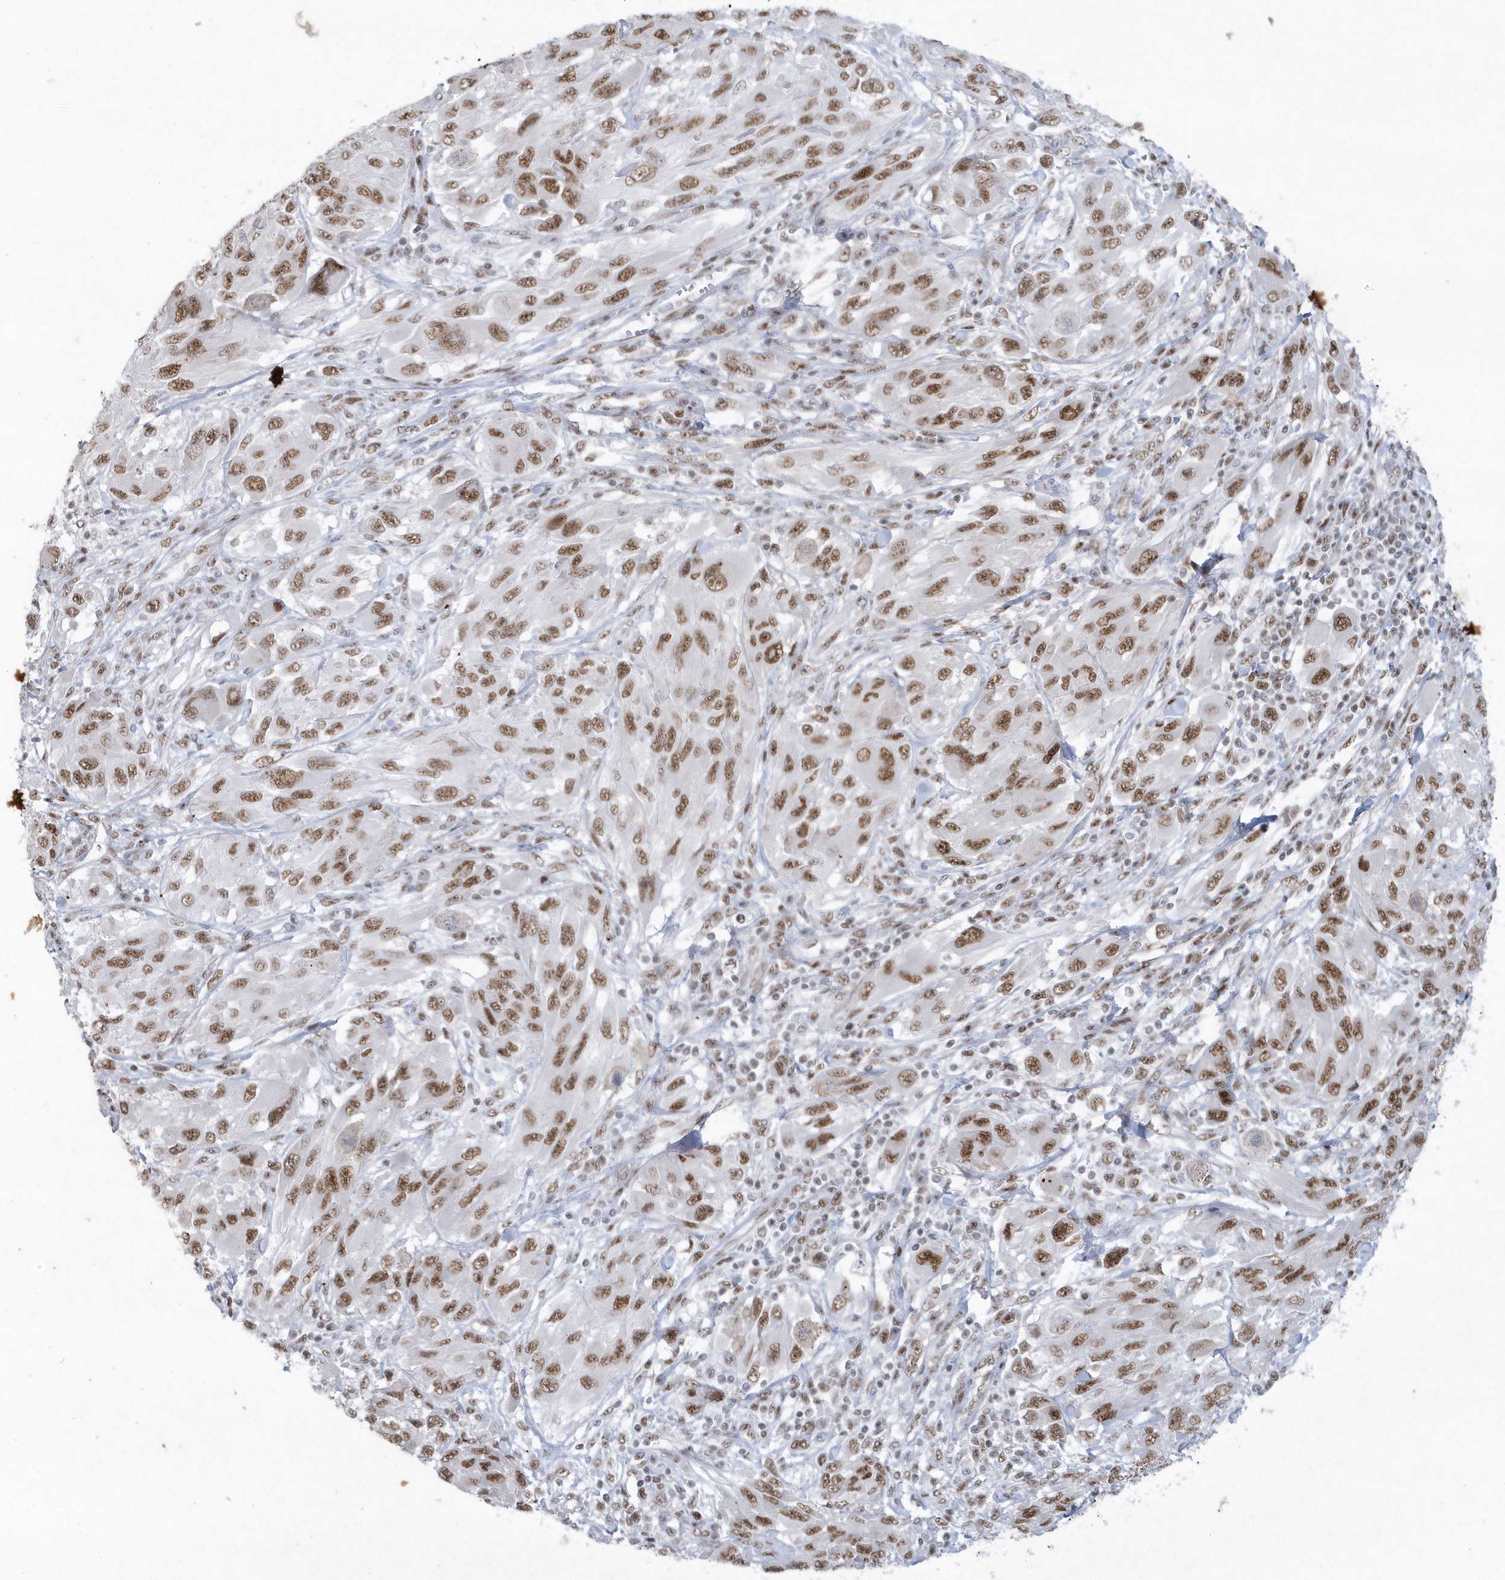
{"staining": {"intensity": "moderate", "quantity": ">75%", "location": "nuclear"}, "tissue": "melanoma", "cell_type": "Tumor cells", "image_type": "cancer", "snomed": [{"axis": "morphology", "description": "Malignant melanoma, NOS"}, {"axis": "topography", "description": "Skin"}], "caption": "IHC photomicrograph of neoplastic tissue: human malignant melanoma stained using IHC reveals medium levels of moderate protein expression localized specifically in the nuclear of tumor cells, appearing as a nuclear brown color.", "gene": "DCLRE1A", "patient": {"sex": "female", "age": 91}}